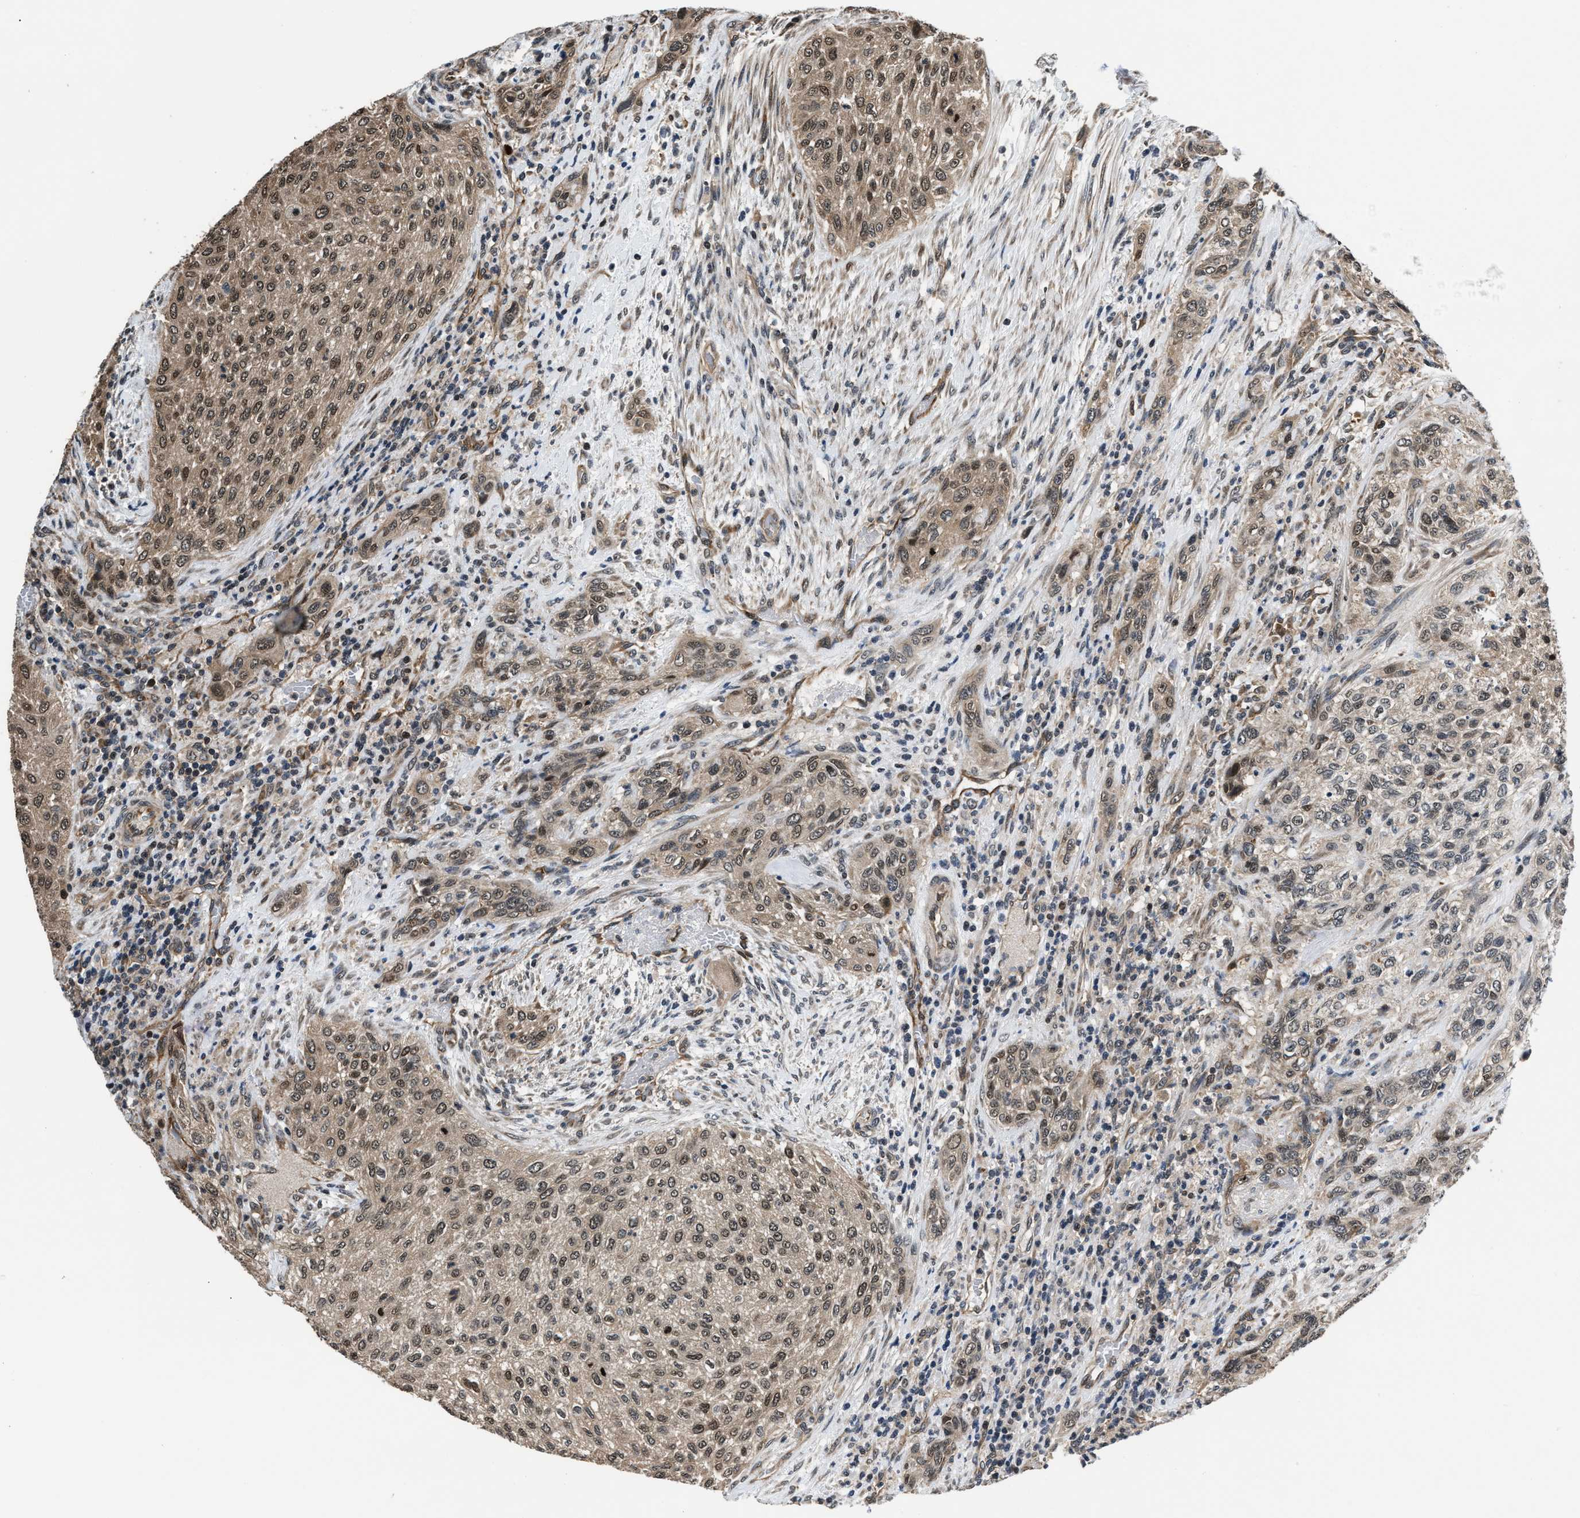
{"staining": {"intensity": "moderate", "quantity": ">75%", "location": "cytoplasmic/membranous,nuclear"}, "tissue": "urothelial cancer", "cell_type": "Tumor cells", "image_type": "cancer", "snomed": [{"axis": "morphology", "description": "Urothelial carcinoma, Low grade"}, {"axis": "morphology", "description": "Urothelial carcinoma, High grade"}, {"axis": "topography", "description": "Urinary bladder"}], "caption": "Urothelial carcinoma (high-grade) was stained to show a protein in brown. There is medium levels of moderate cytoplasmic/membranous and nuclear staining in approximately >75% of tumor cells. Using DAB (3,3'-diaminobenzidine) (brown) and hematoxylin (blue) stains, captured at high magnification using brightfield microscopy.", "gene": "RBM33", "patient": {"sex": "male", "age": 35}}